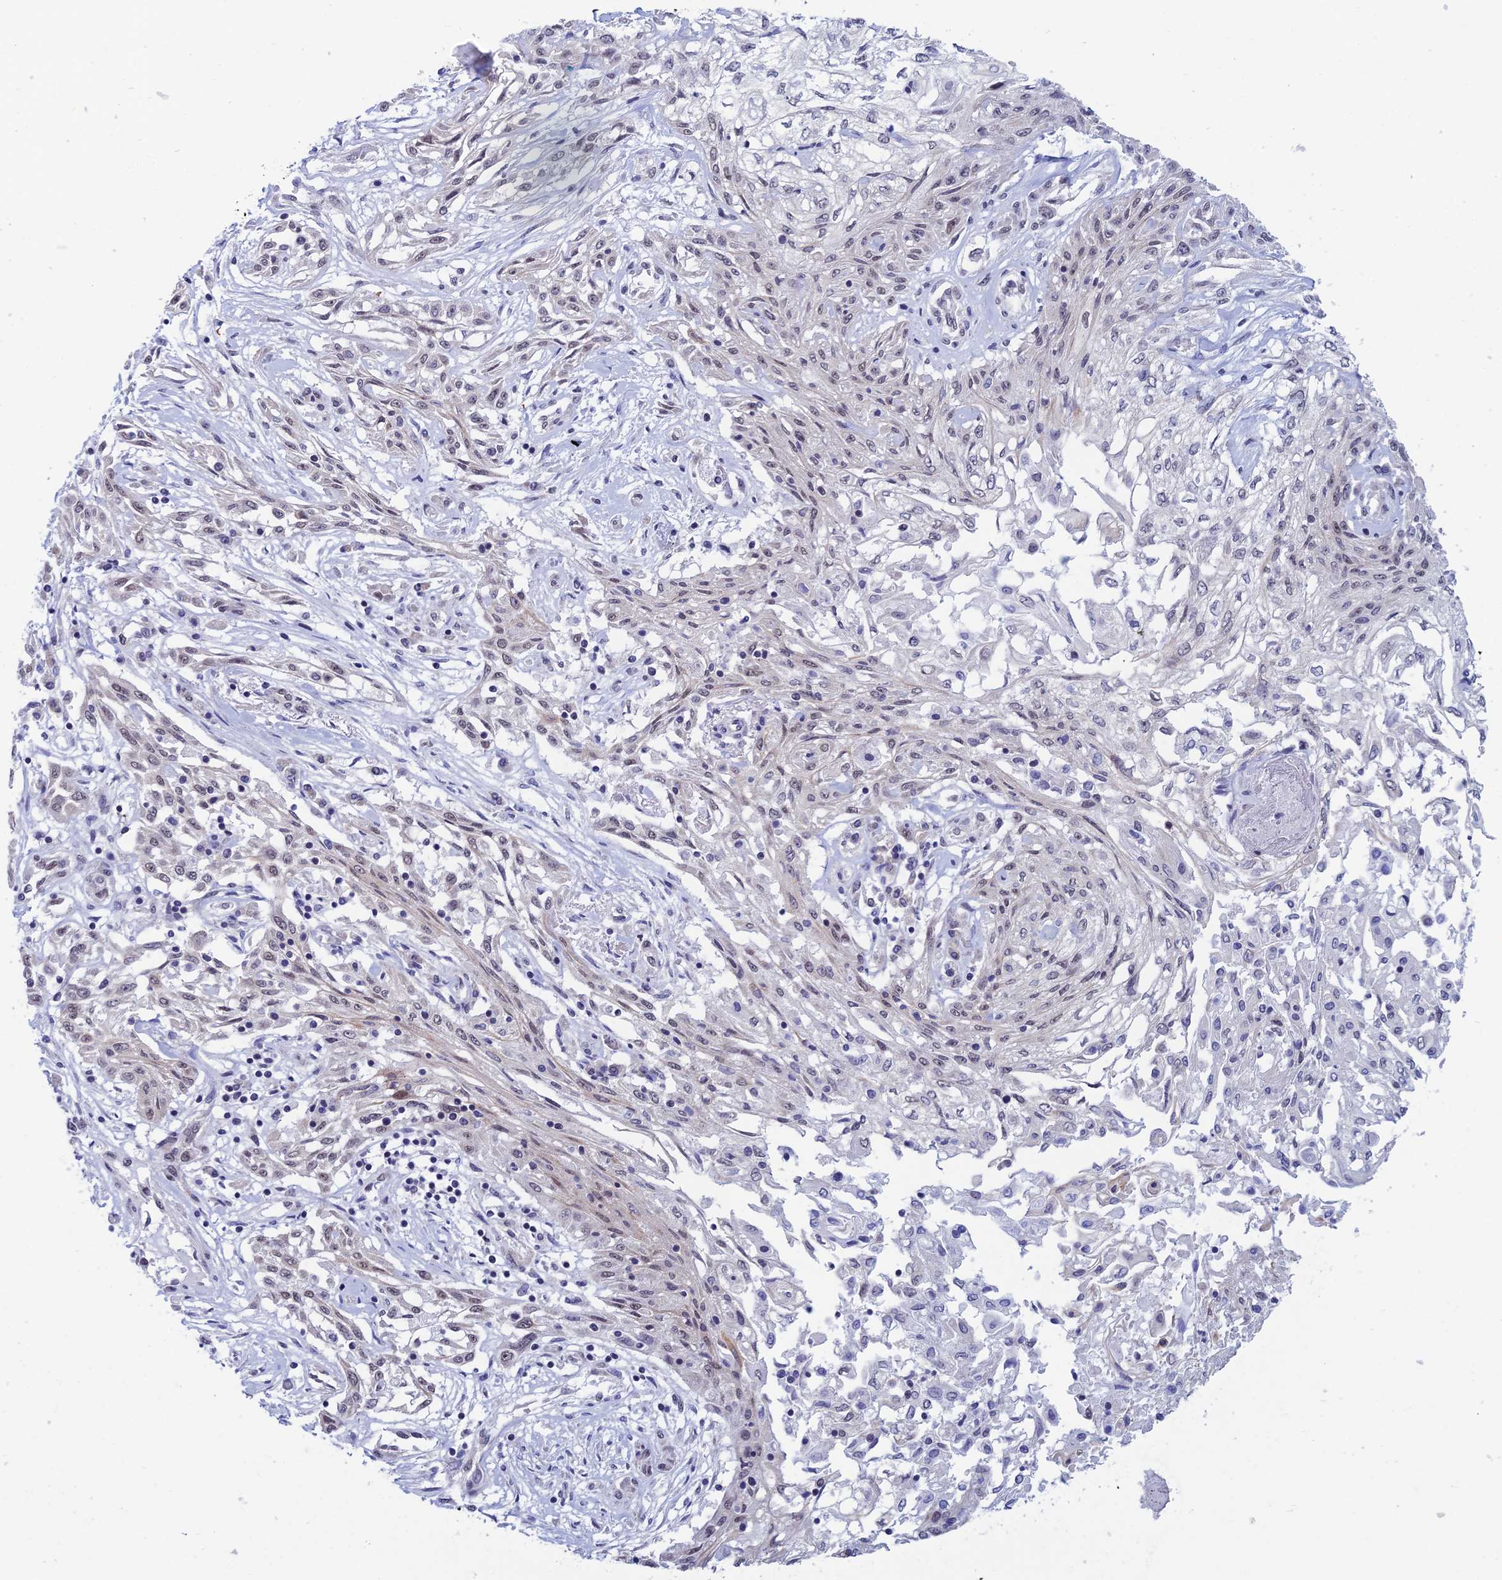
{"staining": {"intensity": "weak", "quantity": "<25%", "location": "nuclear"}, "tissue": "skin cancer", "cell_type": "Tumor cells", "image_type": "cancer", "snomed": [{"axis": "morphology", "description": "Squamous cell carcinoma, NOS"}, {"axis": "morphology", "description": "Squamous cell carcinoma, metastatic, NOS"}, {"axis": "topography", "description": "Skin"}, {"axis": "topography", "description": "Lymph node"}], "caption": "An immunohistochemistry image of skin cancer is shown. There is no staining in tumor cells of skin cancer. (DAB immunohistochemistry, high magnification).", "gene": "NABP2", "patient": {"sex": "male", "age": 75}}